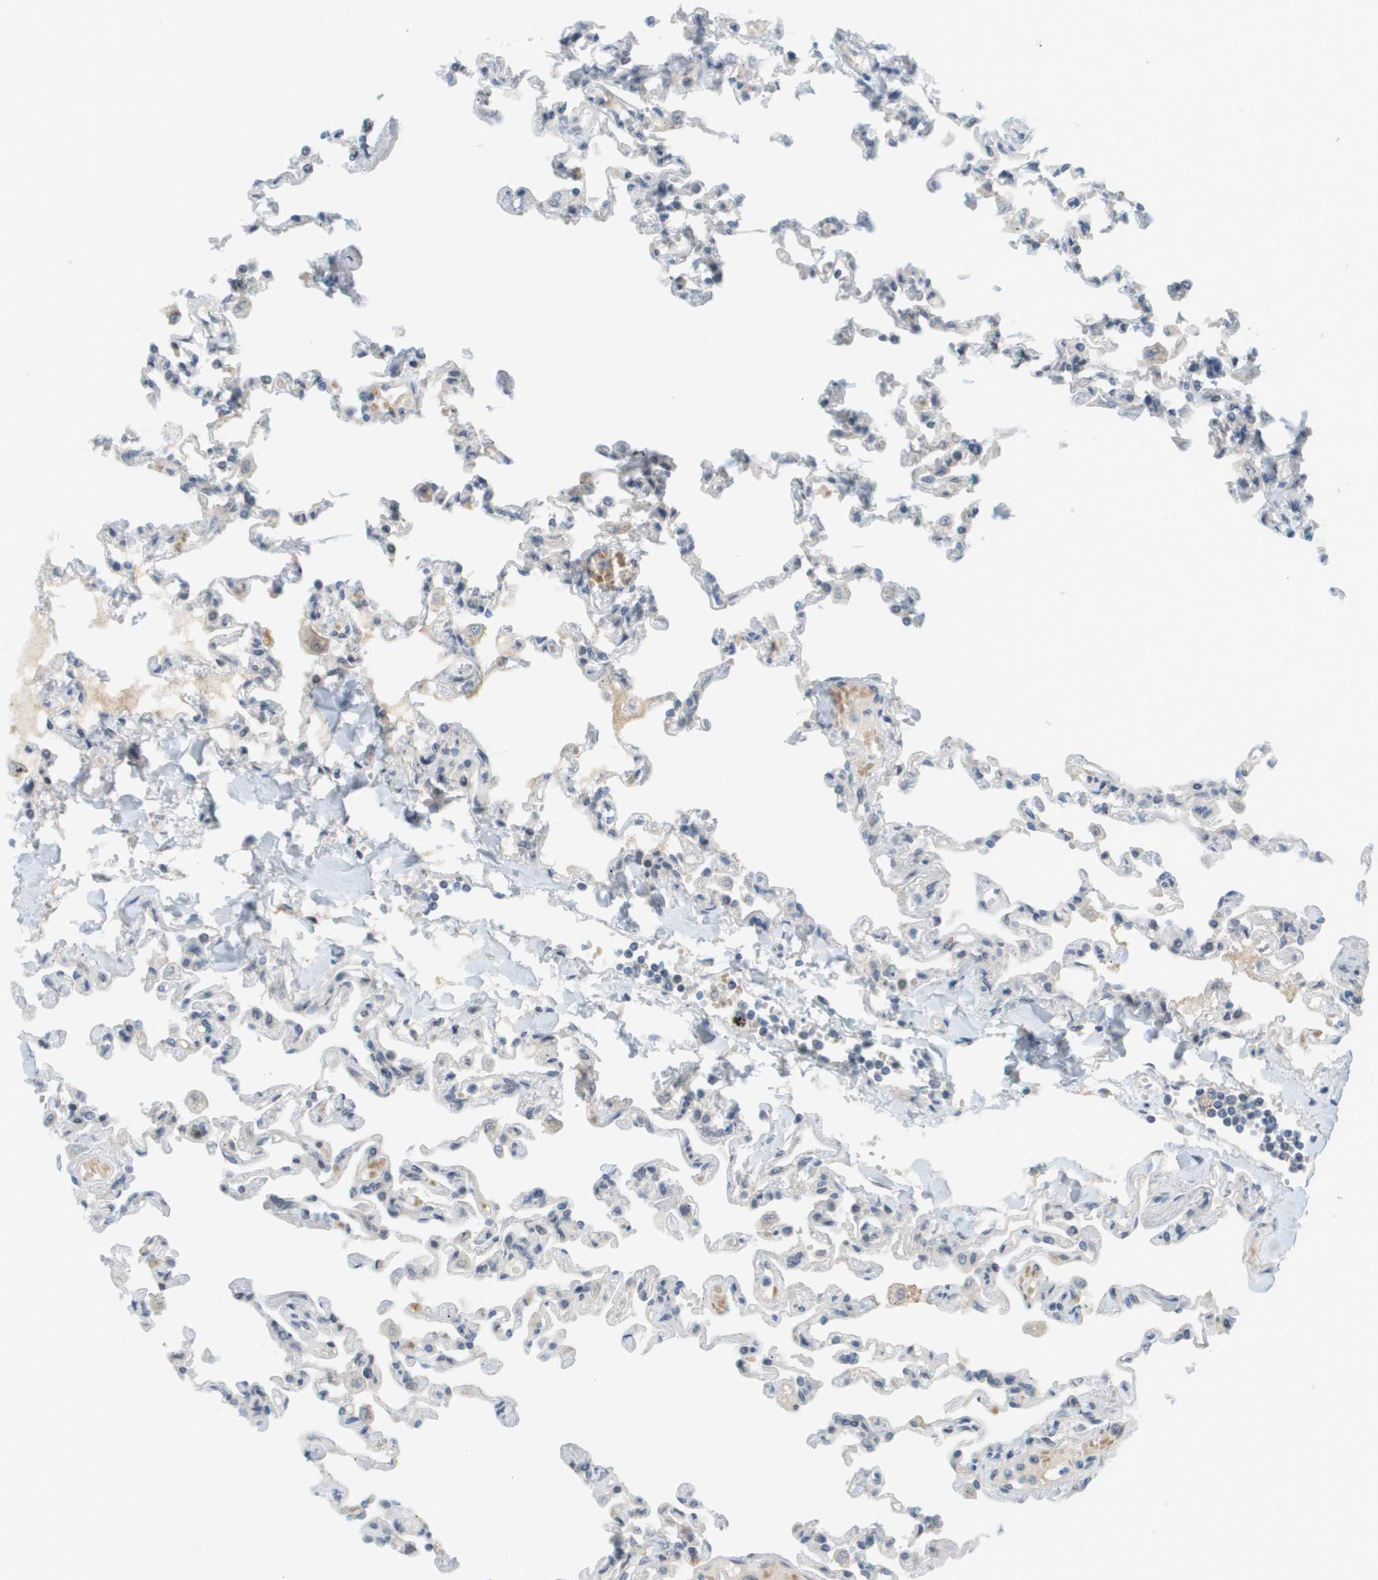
{"staining": {"intensity": "weak", "quantity": "<25%", "location": "cytoplasmic/membranous"}, "tissue": "lung", "cell_type": "Alveolar cells", "image_type": "normal", "snomed": [{"axis": "morphology", "description": "Normal tissue, NOS"}, {"axis": "topography", "description": "Lung"}], "caption": "The image demonstrates no significant positivity in alveolar cells of lung. Nuclei are stained in blue.", "gene": "CACNB4", "patient": {"sex": "male", "age": 21}}